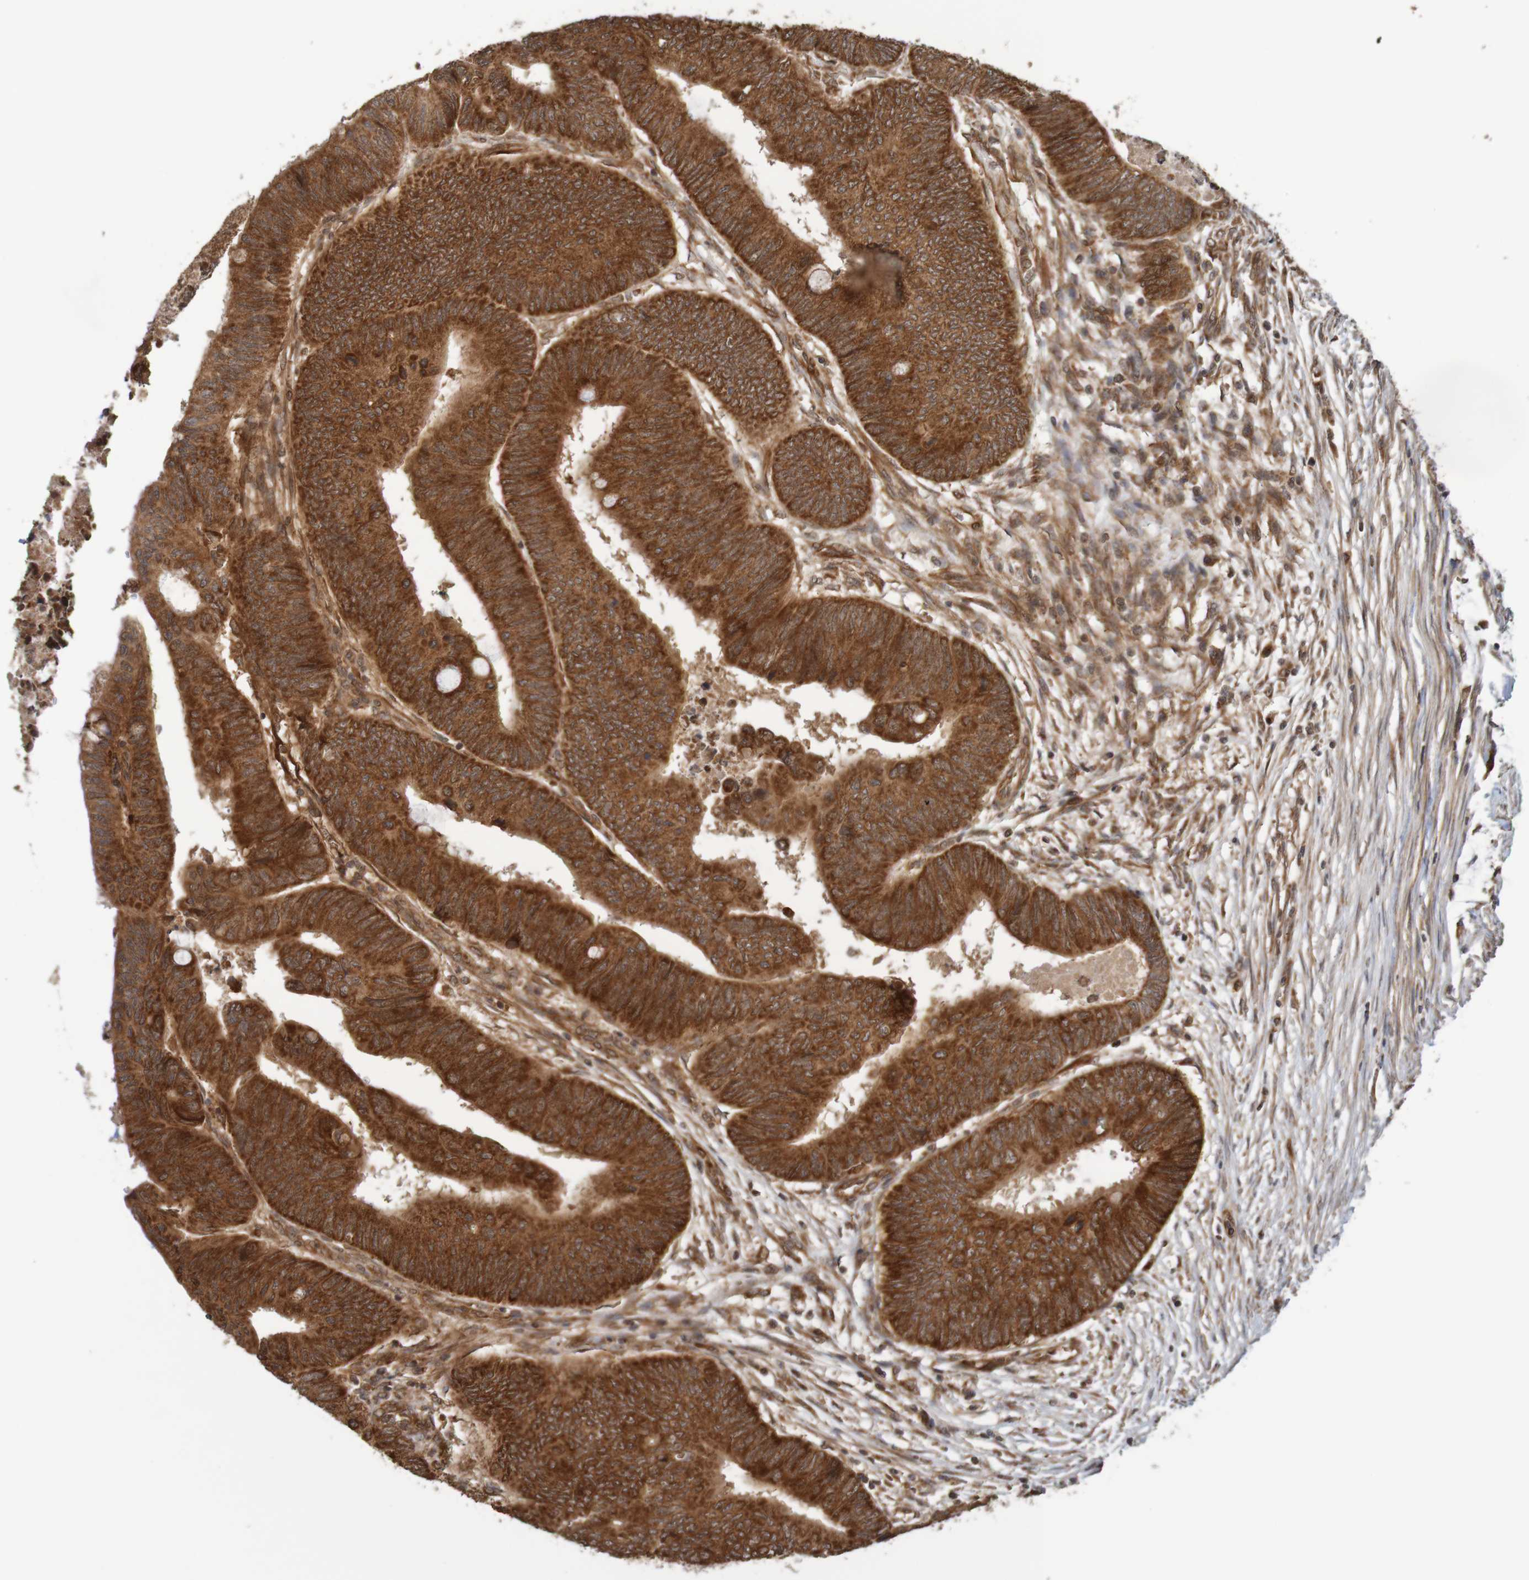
{"staining": {"intensity": "strong", "quantity": ">75%", "location": "cytoplasmic/membranous"}, "tissue": "colorectal cancer", "cell_type": "Tumor cells", "image_type": "cancer", "snomed": [{"axis": "morphology", "description": "Normal tissue, NOS"}, {"axis": "morphology", "description": "Adenocarcinoma, NOS"}, {"axis": "topography", "description": "Rectum"}, {"axis": "topography", "description": "Peripheral nerve tissue"}], "caption": "IHC histopathology image of human adenocarcinoma (colorectal) stained for a protein (brown), which displays high levels of strong cytoplasmic/membranous expression in approximately >75% of tumor cells.", "gene": "MRPL52", "patient": {"sex": "male", "age": 92}}